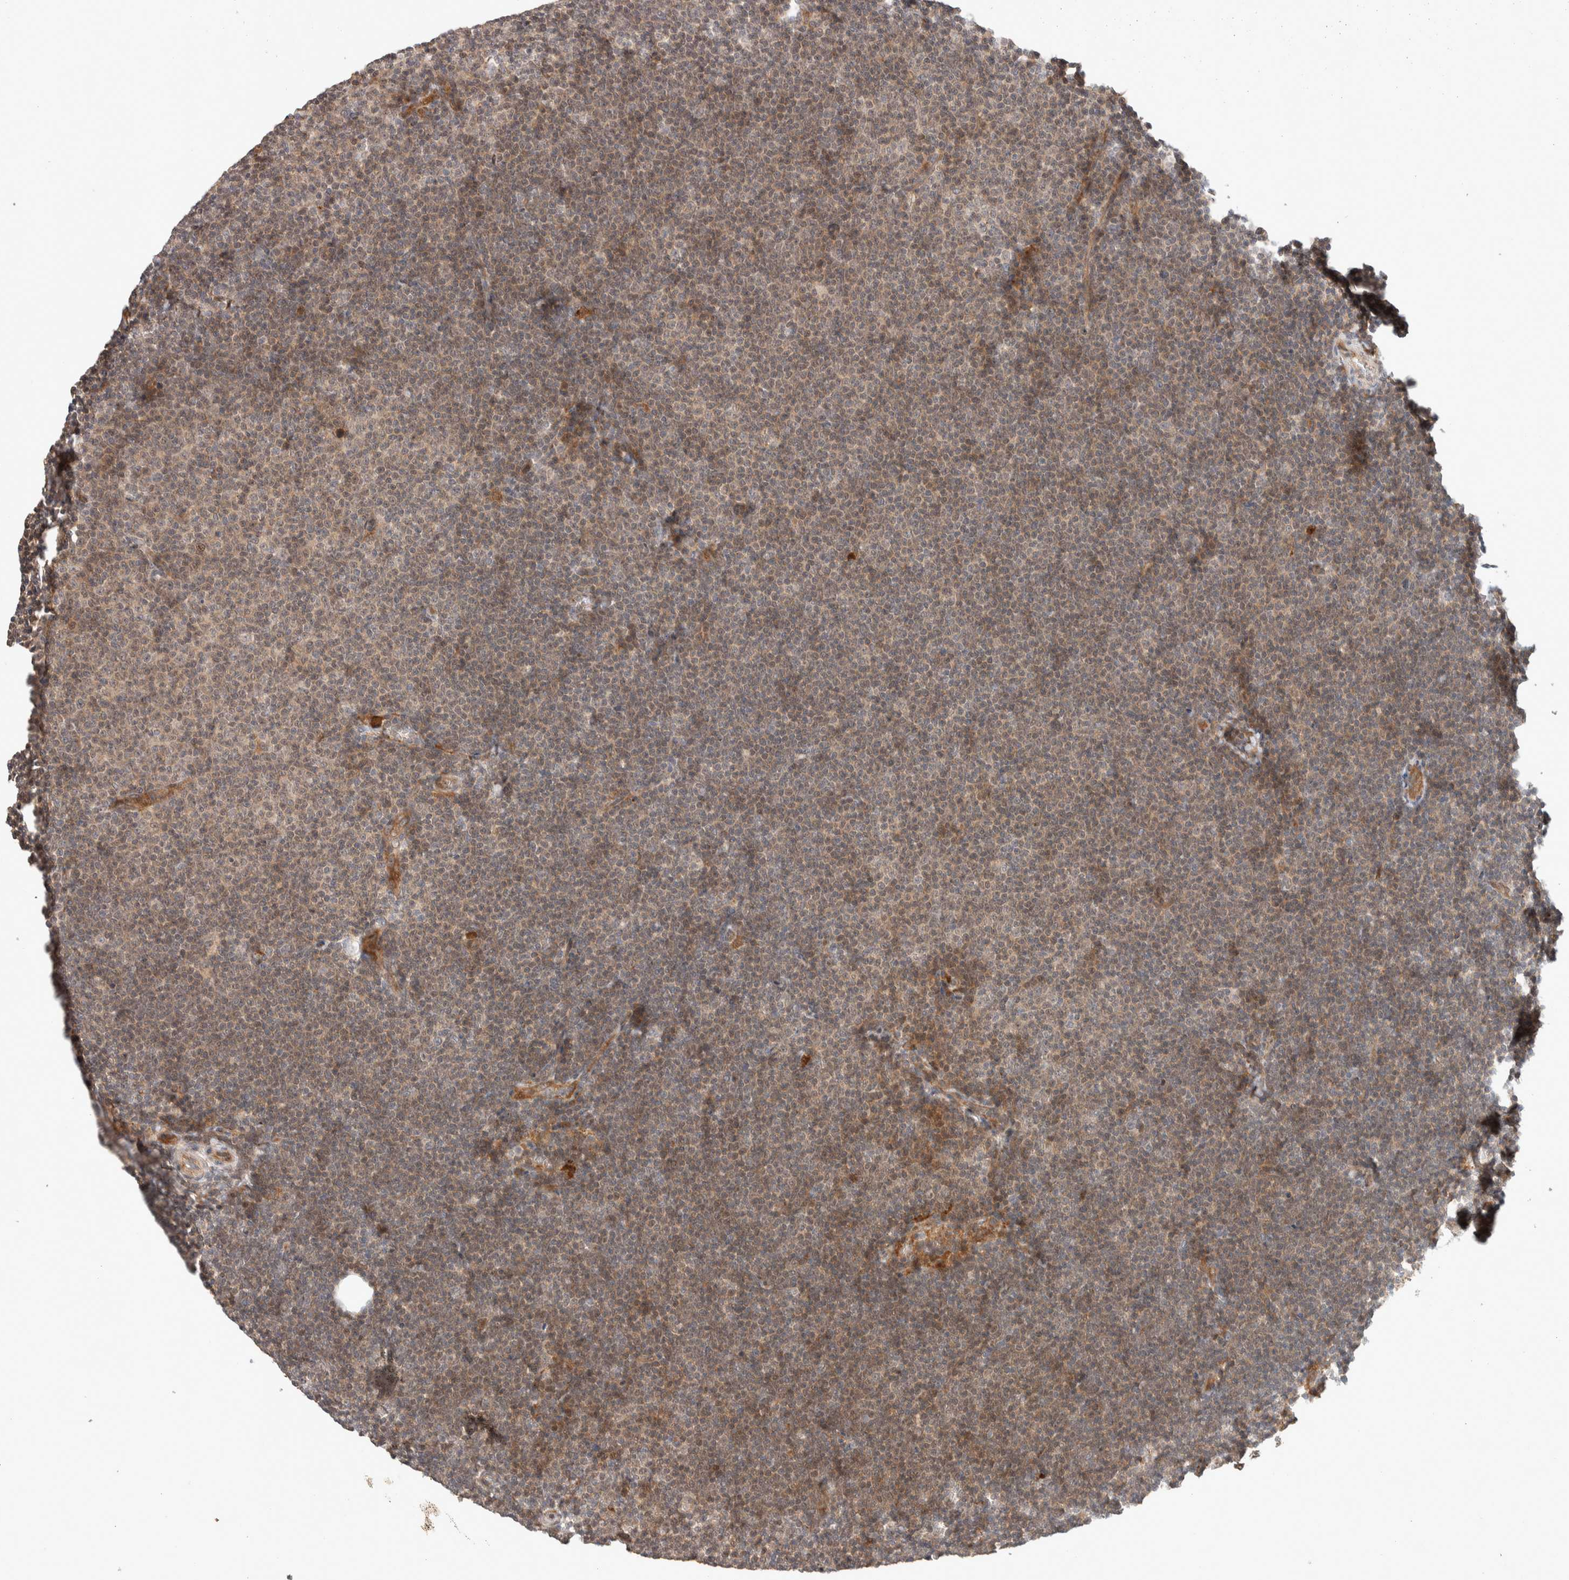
{"staining": {"intensity": "weak", "quantity": ">75%", "location": "cytoplasmic/membranous"}, "tissue": "lymphoma", "cell_type": "Tumor cells", "image_type": "cancer", "snomed": [{"axis": "morphology", "description": "Malignant lymphoma, non-Hodgkin's type, Low grade"}, {"axis": "topography", "description": "Lymph node"}], "caption": "Tumor cells show low levels of weak cytoplasmic/membranous expression in approximately >75% of cells in malignant lymphoma, non-Hodgkin's type (low-grade).", "gene": "DEPTOR", "patient": {"sex": "female", "age": 53}}